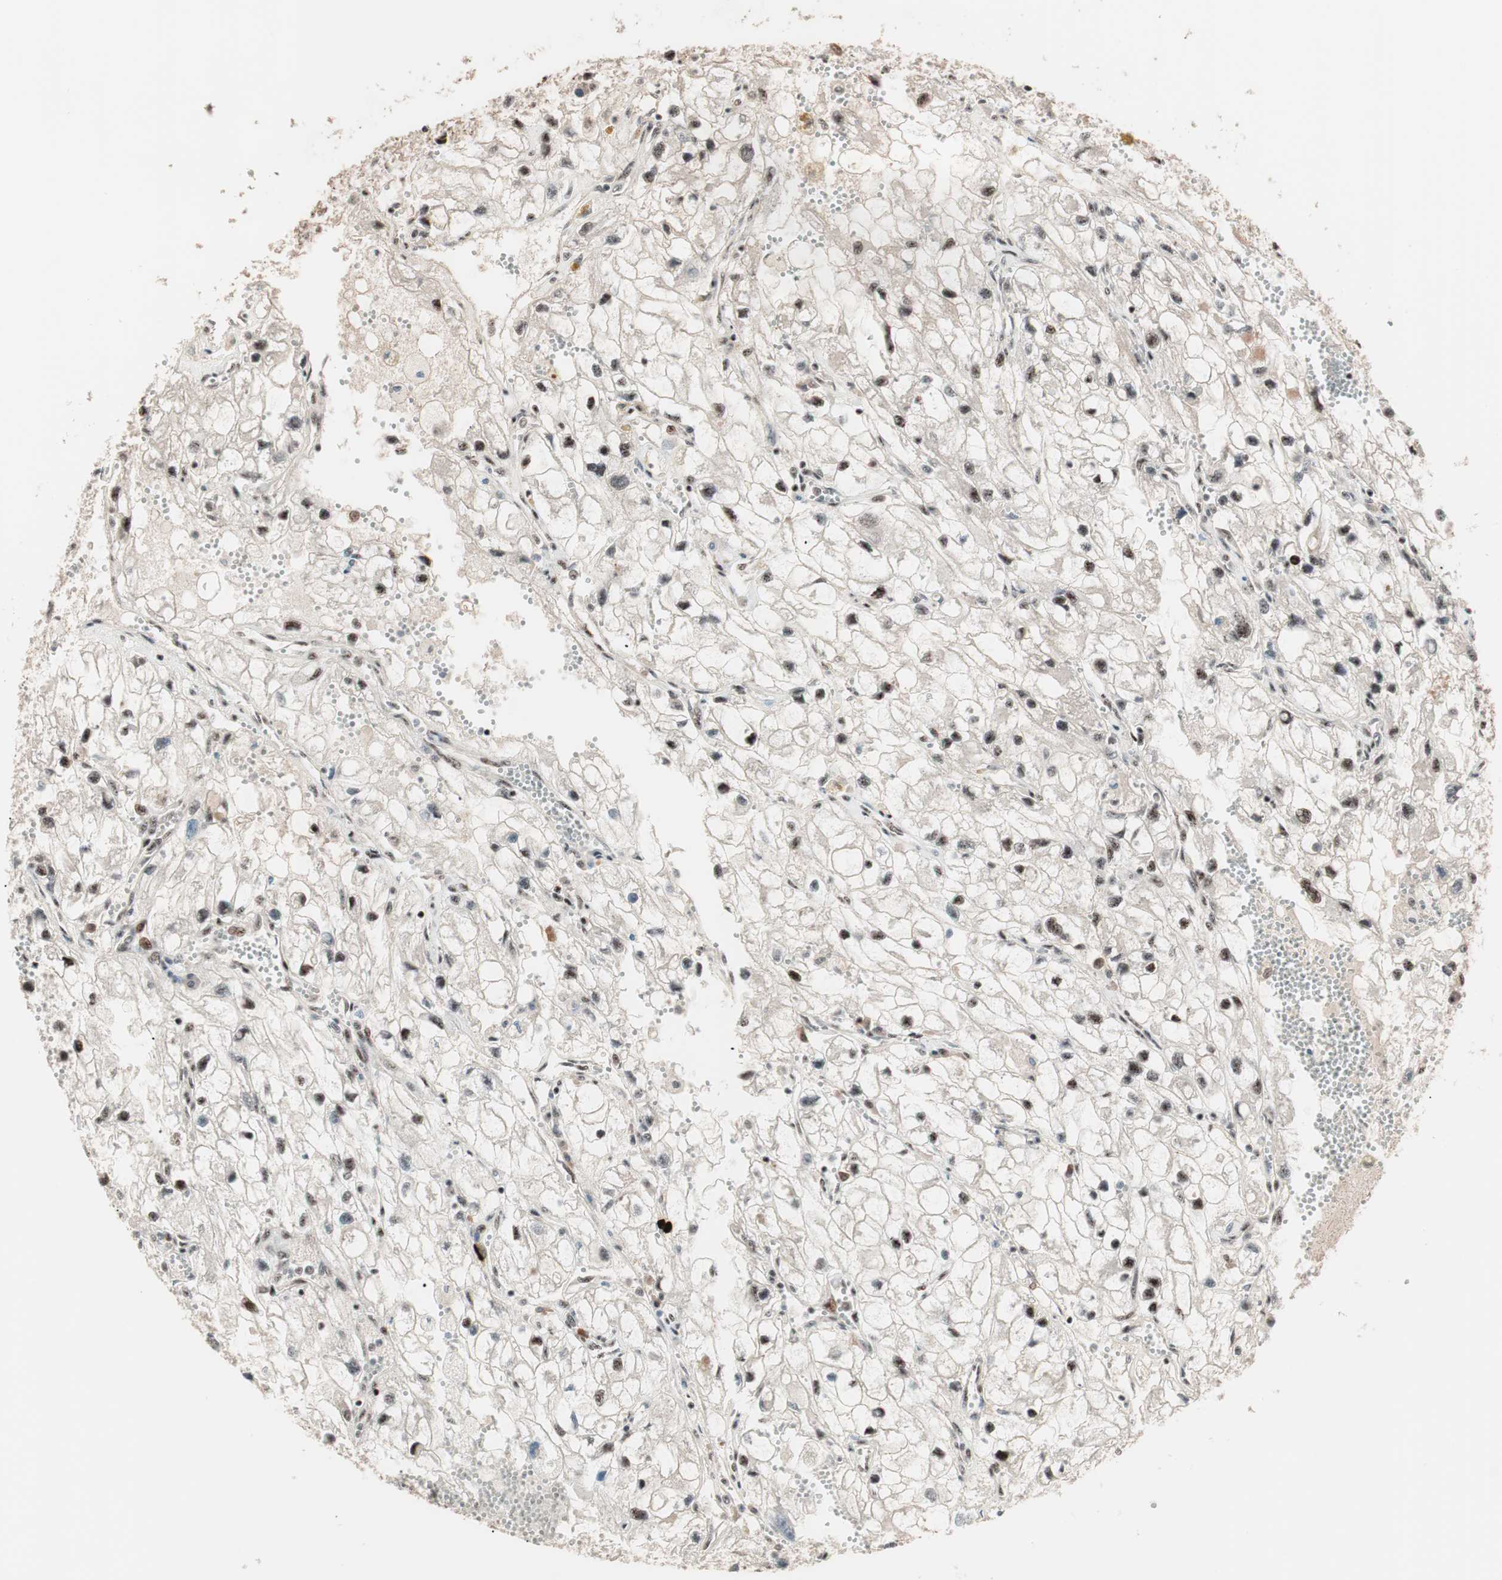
{"staining": {"intensity": "moderate", "quantity": "<25%", "location": "nuclear"}, "tissue": "renal cancer", "cell_type": "Tumor cells", "image_type": "cancer", "snomed": [{"axis": "morphology", "description": "Adenocarcinoma, NOS"}, {"axis": "topography", "description": "Kidney"}], "caption": "Brown immunohistochemical staining in human renal adenocarcinoma displays moderate nuclear staining in about <25% of tumor cells.", "gene": "NR5A2", "patient": {"sex": "female", "age": 70}}